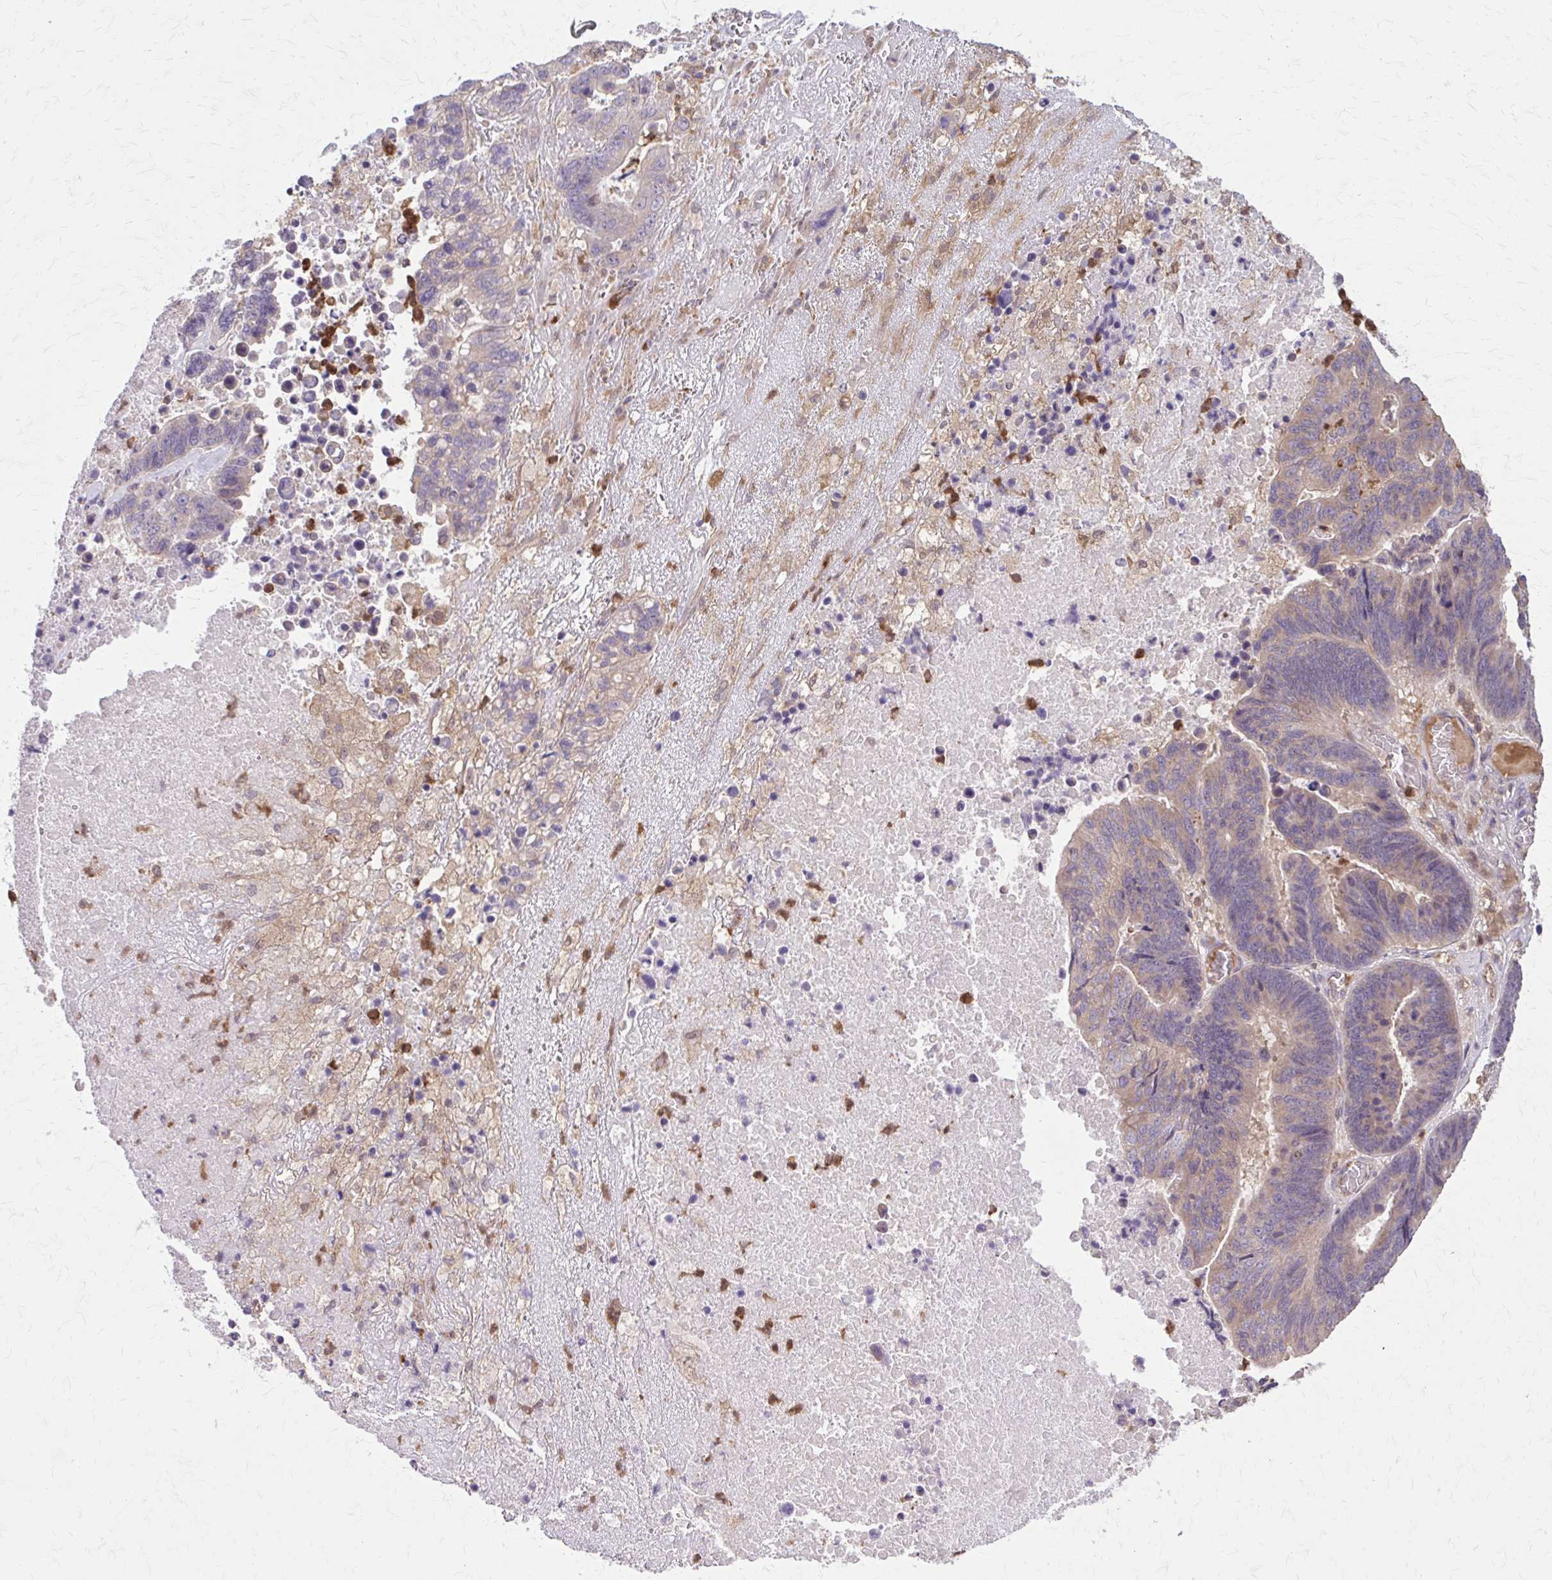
{"staining": {"intensity": "weak", "quantity": "<25%", "location": "cytoplasmic/membranous"}, "tissue": "lung cancer", "cell_type": "Tumor cells", "image_type": "cancer", "snomed": [{"axis": "morphology", "description": "Aneuploidy"}, {"axis": "morphology", "description": "Adenocarcinoma, NOS"}, {"axis": "morphology", "description": "Adenocarcinoma primary or metastatic"}, {"axis": "topography", "description": "Lung"}], "caption": "Tumor cells show no significant protein expression in lung cancer (adenocarcinoma).", "gene": "NRBF2", "patient": {"sex": "female", "age": 75}}